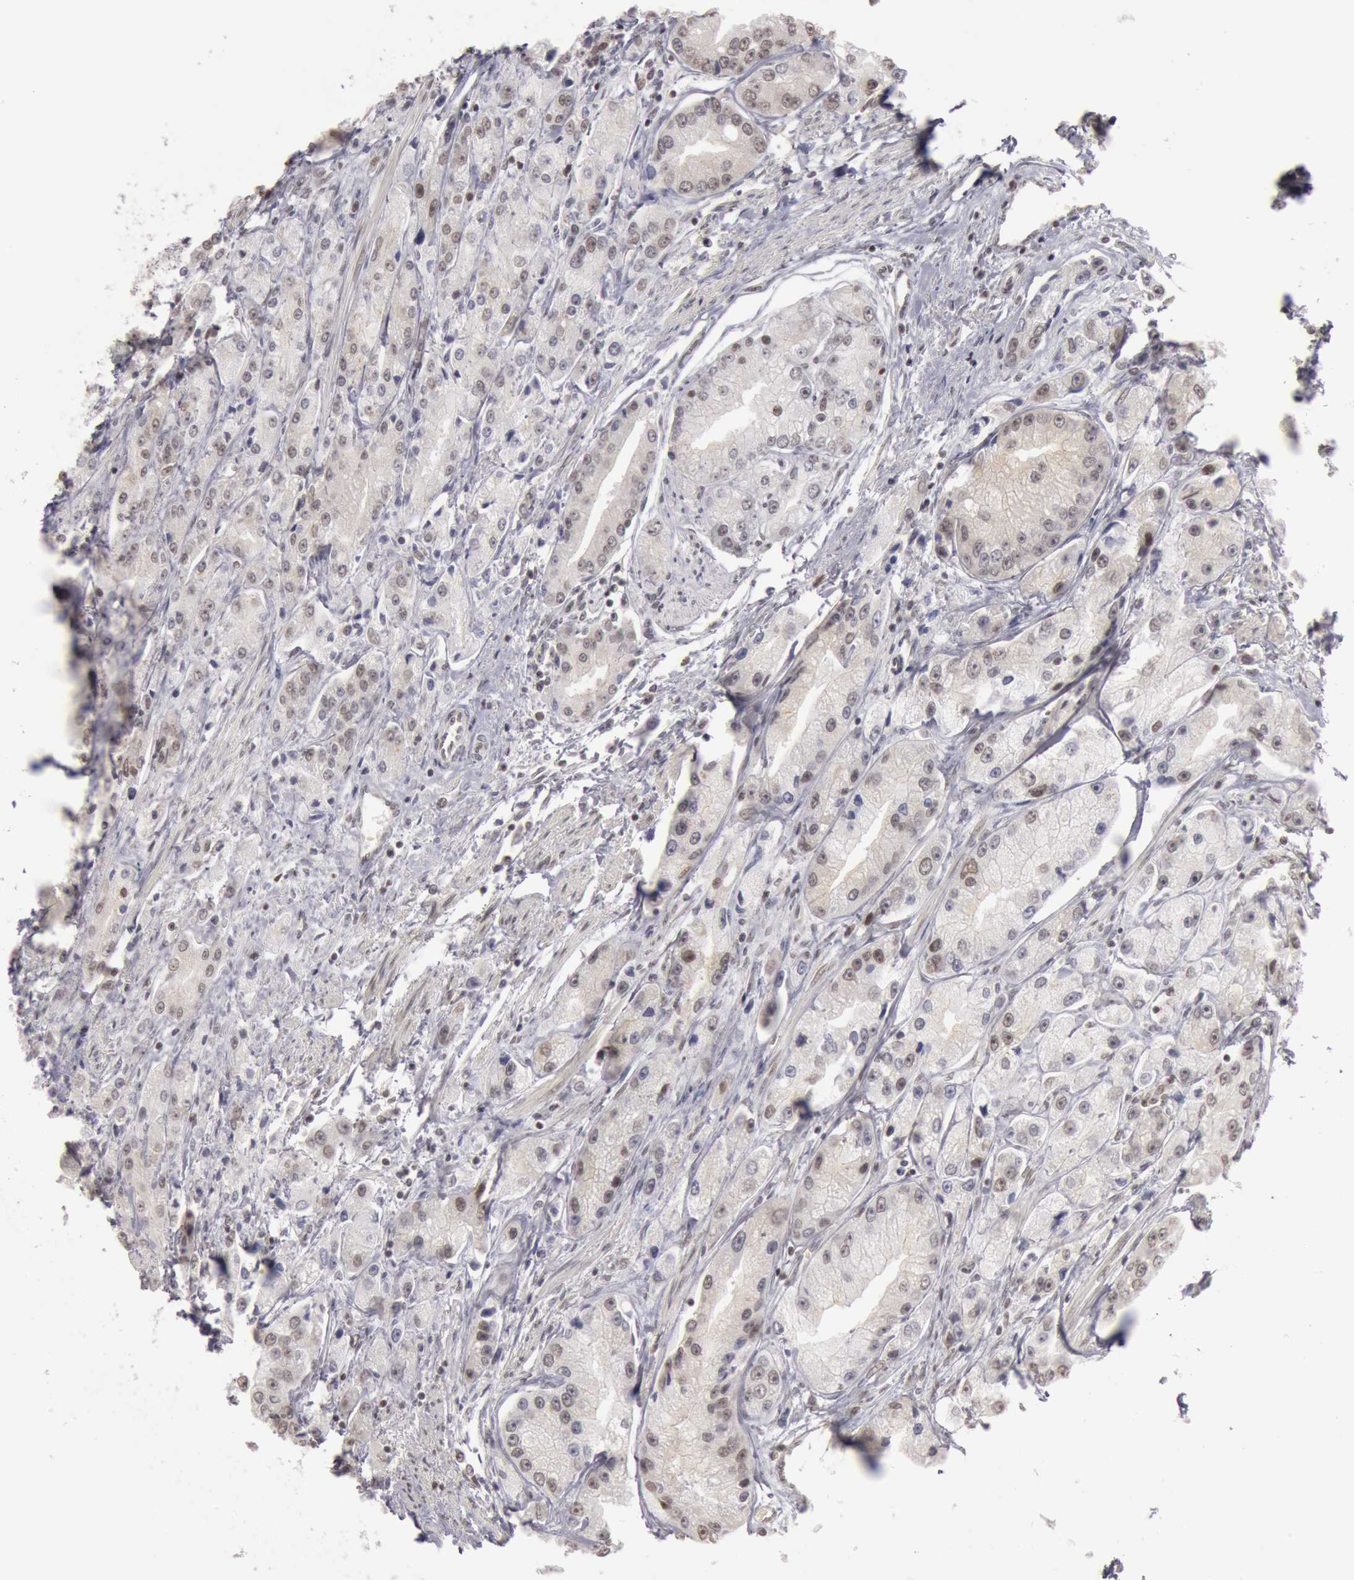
{"staining": {"intensity": "weak", "quantity": "25%-75%", "location": "nuclear"}, "tissue": "prostate cancer", "cell_type": "Tumor cells", "image_type": "cancer", "snomed": [{"axis": "morphology", "description": "Adenocarcinoma, Medium grade"}, {"axis": "topography", "description": "Prostate"}], "caption": "DAB (3,3'-diaminobenzidine) immunohistochemical staining of adenocarcinoma (medium-grade) (prostate) demonstrates weak nuclear protein staining in approximately 25%-75% of tumor cells.", "gene": "ESS2", "patient": {"sex": "male", "age": 72}}